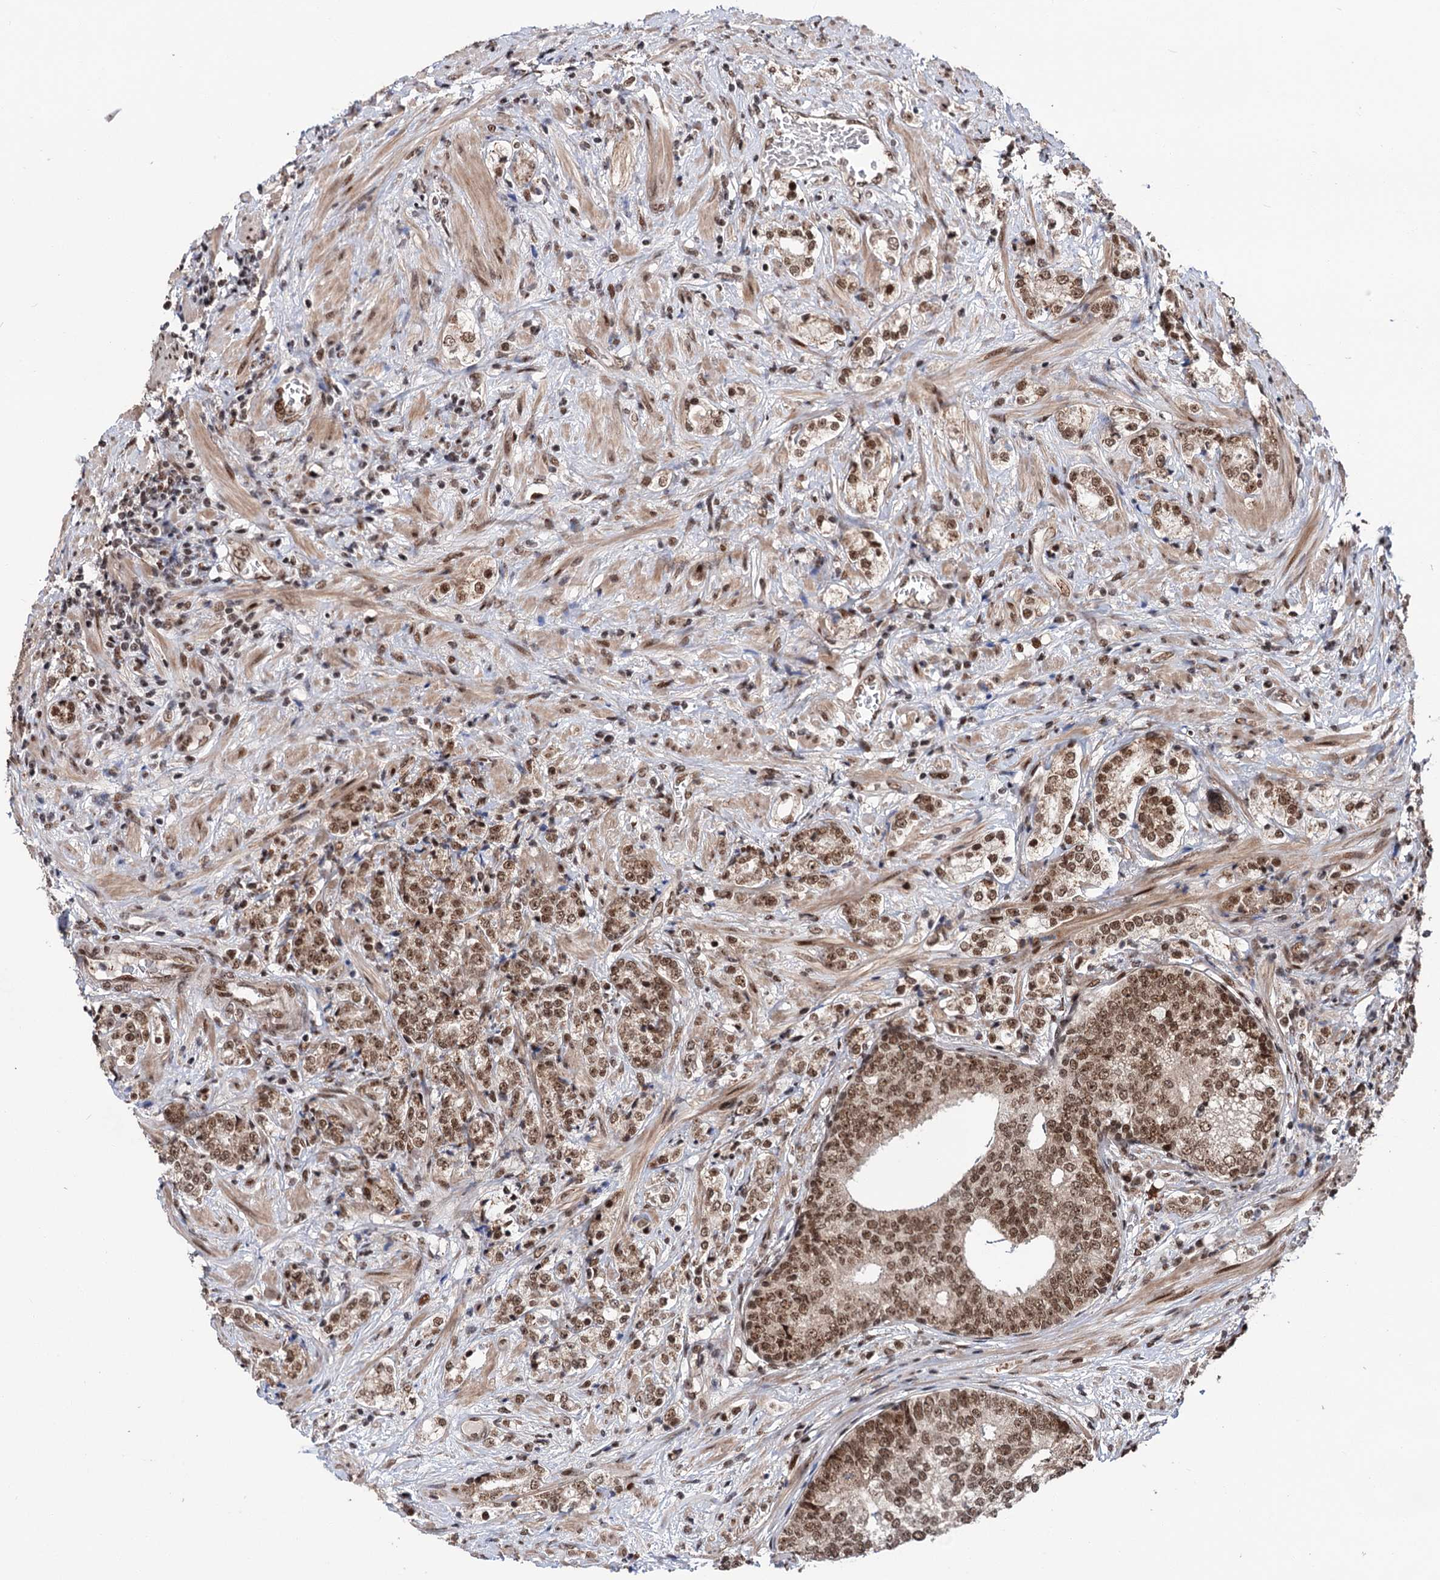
{"staining": {"intensity": "moderate", "quantity": ">75%", "location": "nuclear"}, "tissue": "prostate cancer", "cell_type": "Tumor cells", "image_type": "cancer", "snomed": [{"axis": "morphology", "description": "Adenocarcinoma, High grade"}, {"axis": "topography", "description": "Prostate"}], "caption": "Immunohistochemical staining of human prostate adenocarcinoma (high-grade) demonstrates medium levels of moderate nuclear expression in about >75% of tumor cells.", "gene": "MAML1", "patient": {"sex": "male", "age": 69}}